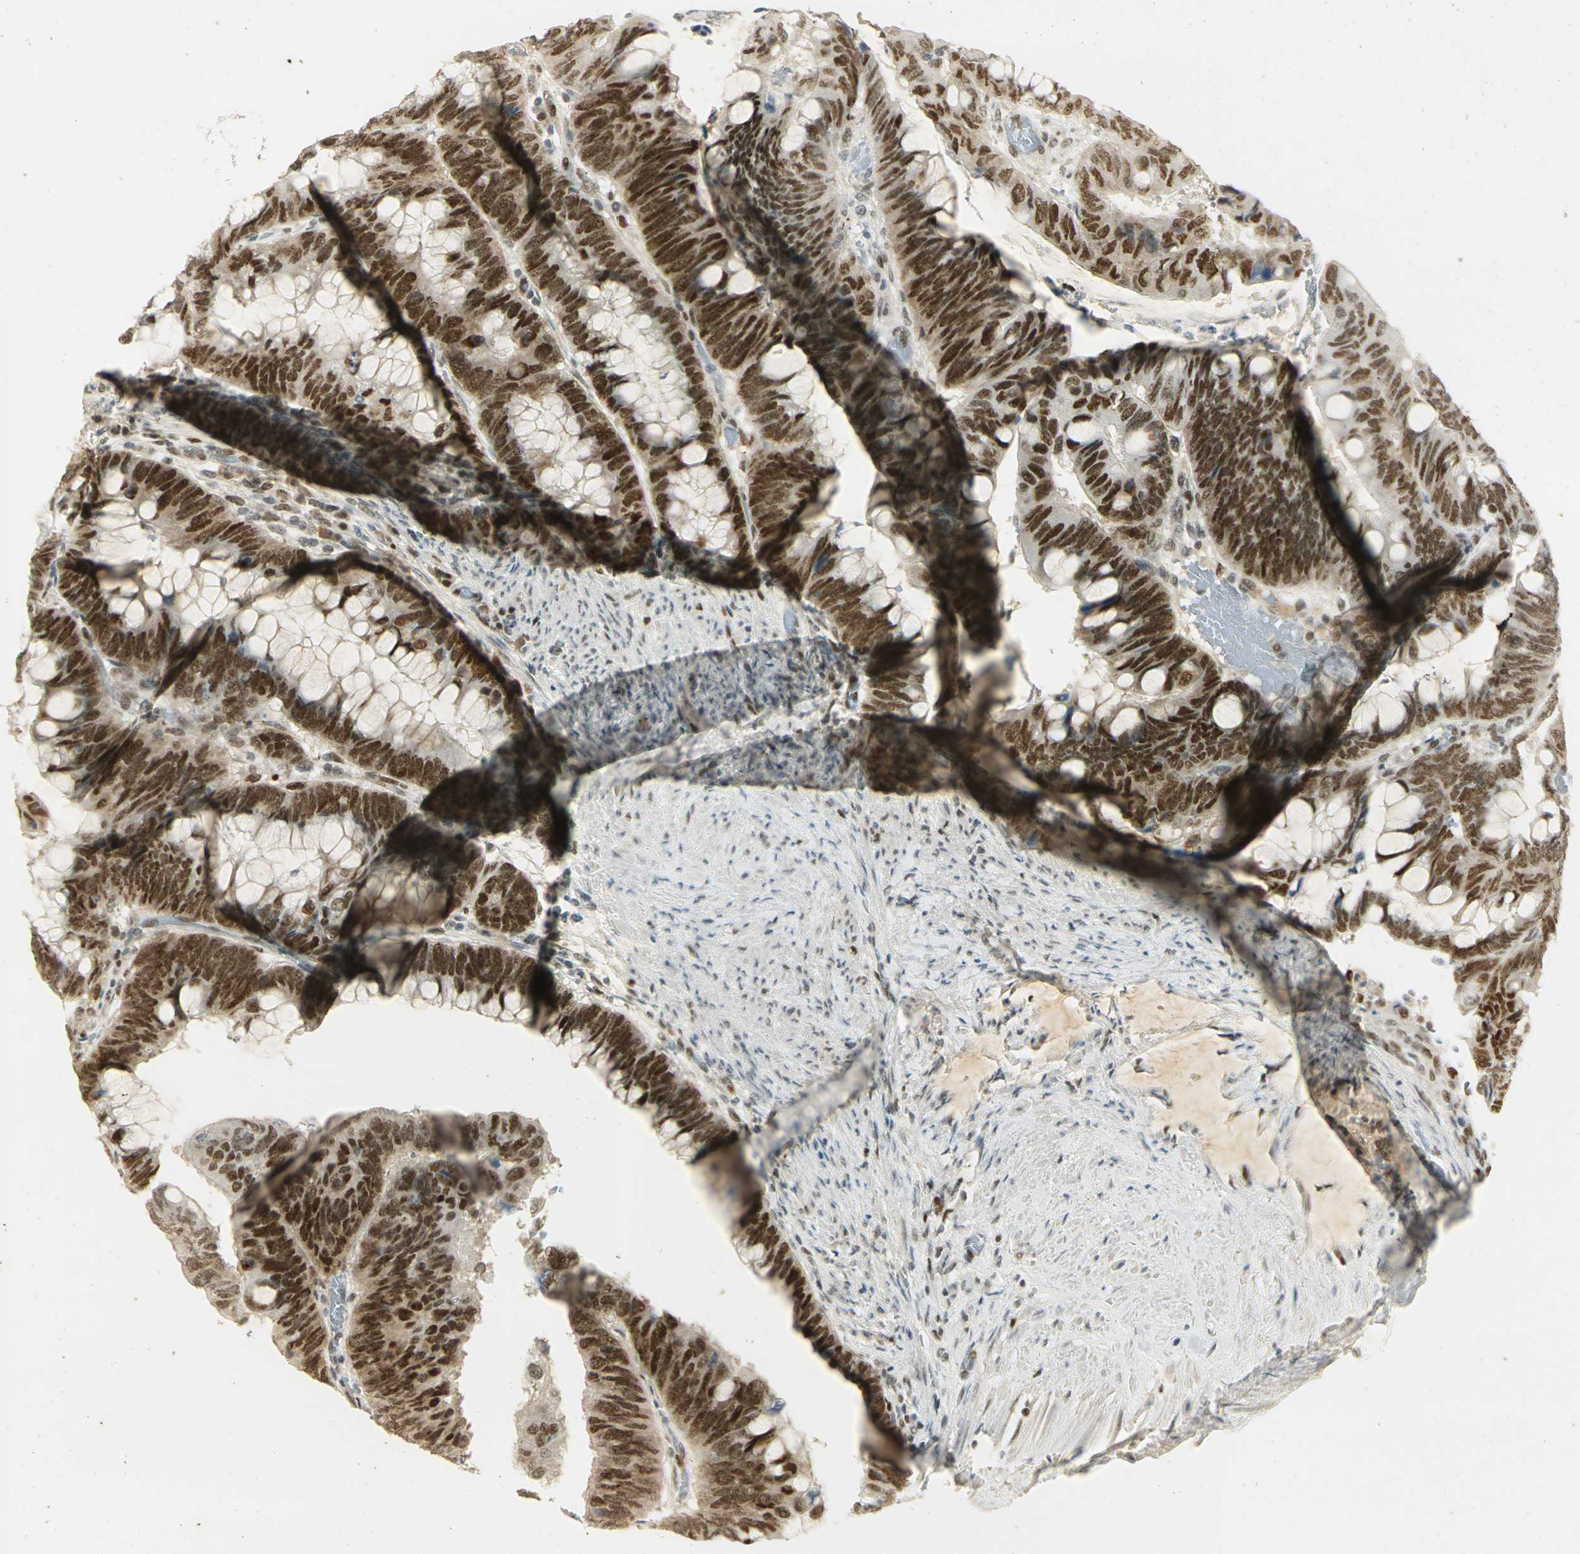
{"staining": {"intensity": "strong", "quantity": ">75%", "location": "nuclear"}, "tissue": "colorectal cancer", "cell_type": "Tumor cells", "image_type": "cancer", "snomed": [{"axis": "morphology", "description": "Normal tissue, NOS"}, {"axis": "morphology", "description": "Adenocarcinoma, NOS"}, {"axis": "topography", "description": "Rectum"}], "caption": "The immunohistochemical stain labels strong nuclear expression in tumor cells of colorectal cancer tissue.", "gene": "AK6", "patient": {"sex": "male", "age": 92}}